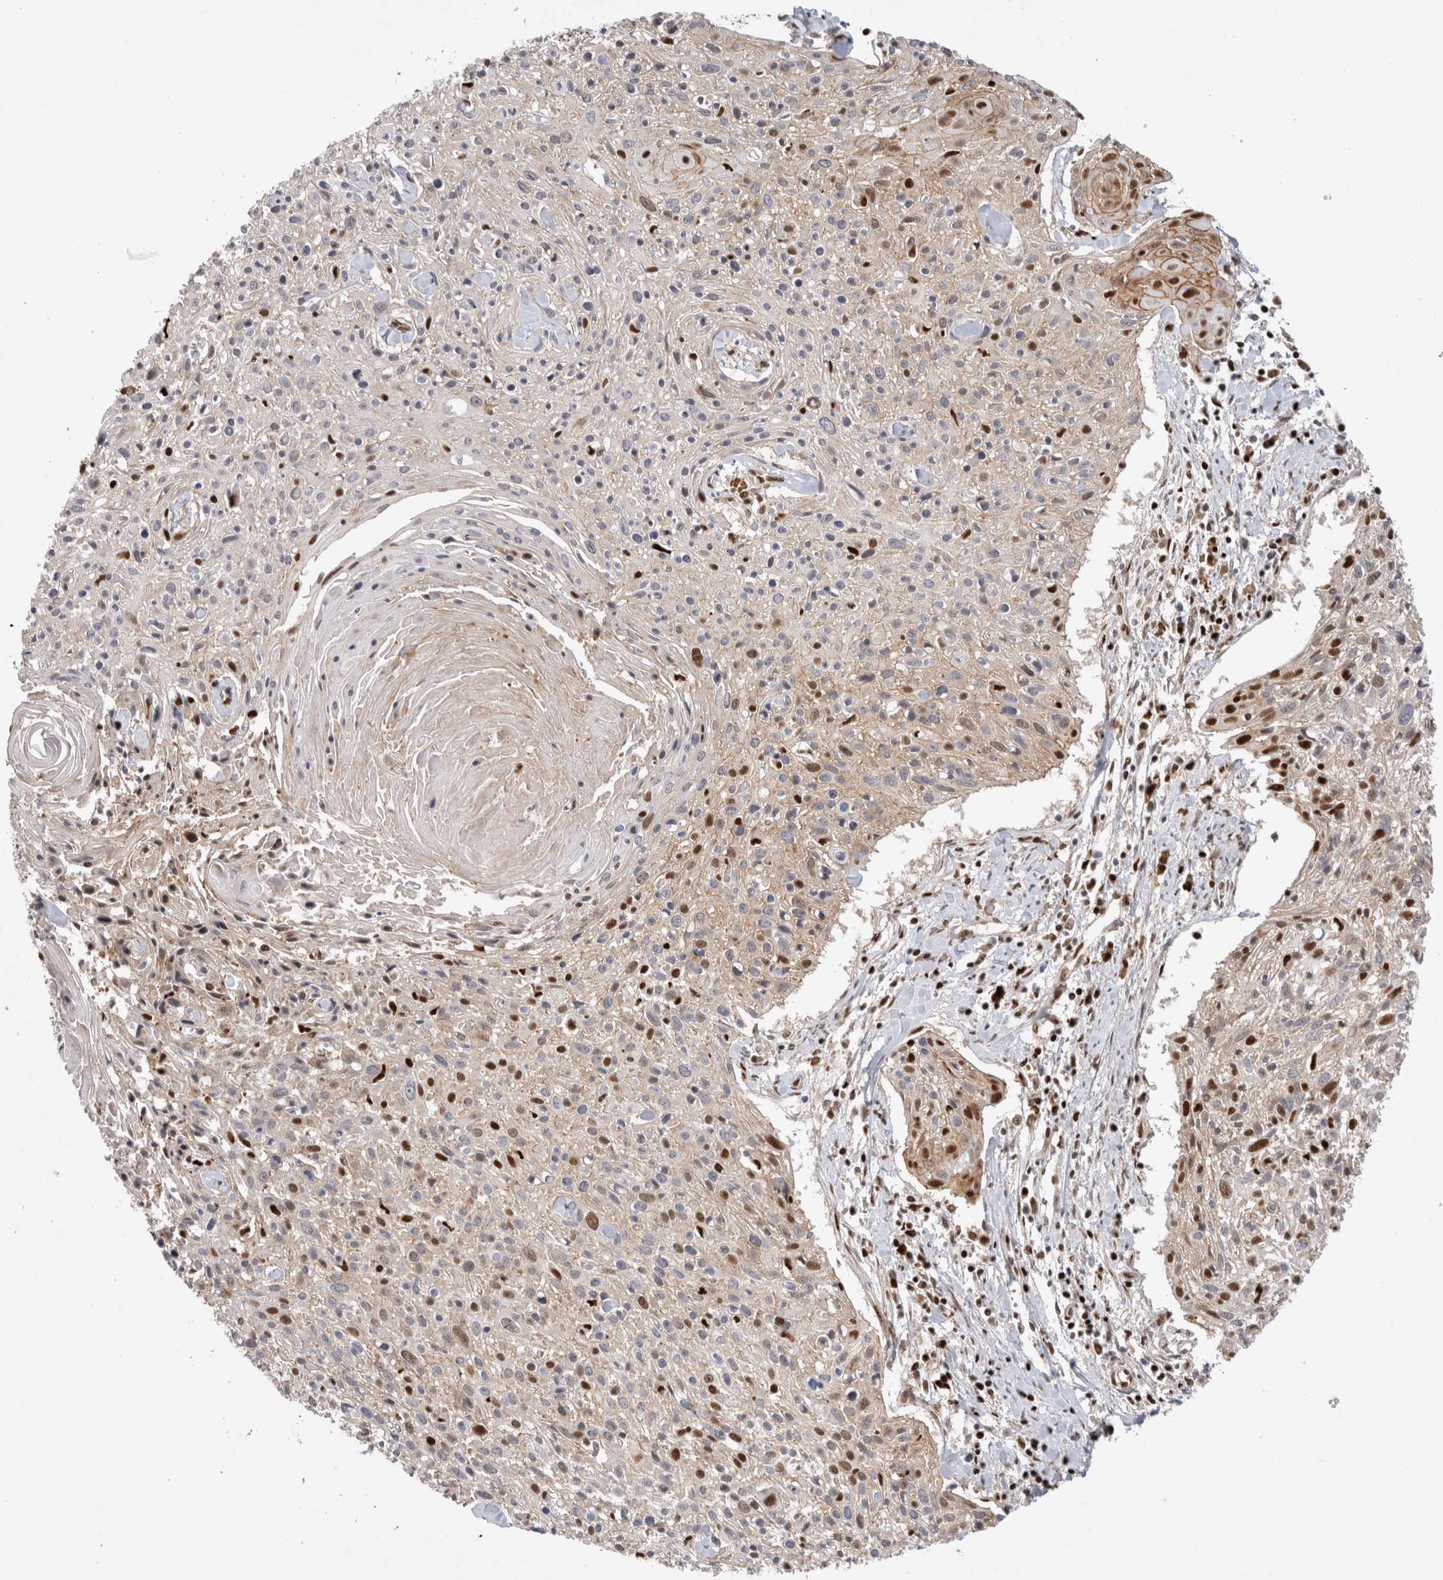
{"staining": {"intensity": "strong", "quantity": "25%-75%", "location": "nuclear"}, "tissue": "cervical cancer", "cell_type": "Tumor cells", "image_type": "cancer", "snomed": [{"axis": "morphology", "description": "Squamous cell carcinoma, NOS"}, {"axis": "topography", "description": "Cervix"}], "caption": "Strong nuclear protein expression is identified in about 25%-75% of tumor cells in cervical squamous cell carcinoma.", "gene": "TCF4", "patient": {"sex": "female", "age": 51}}